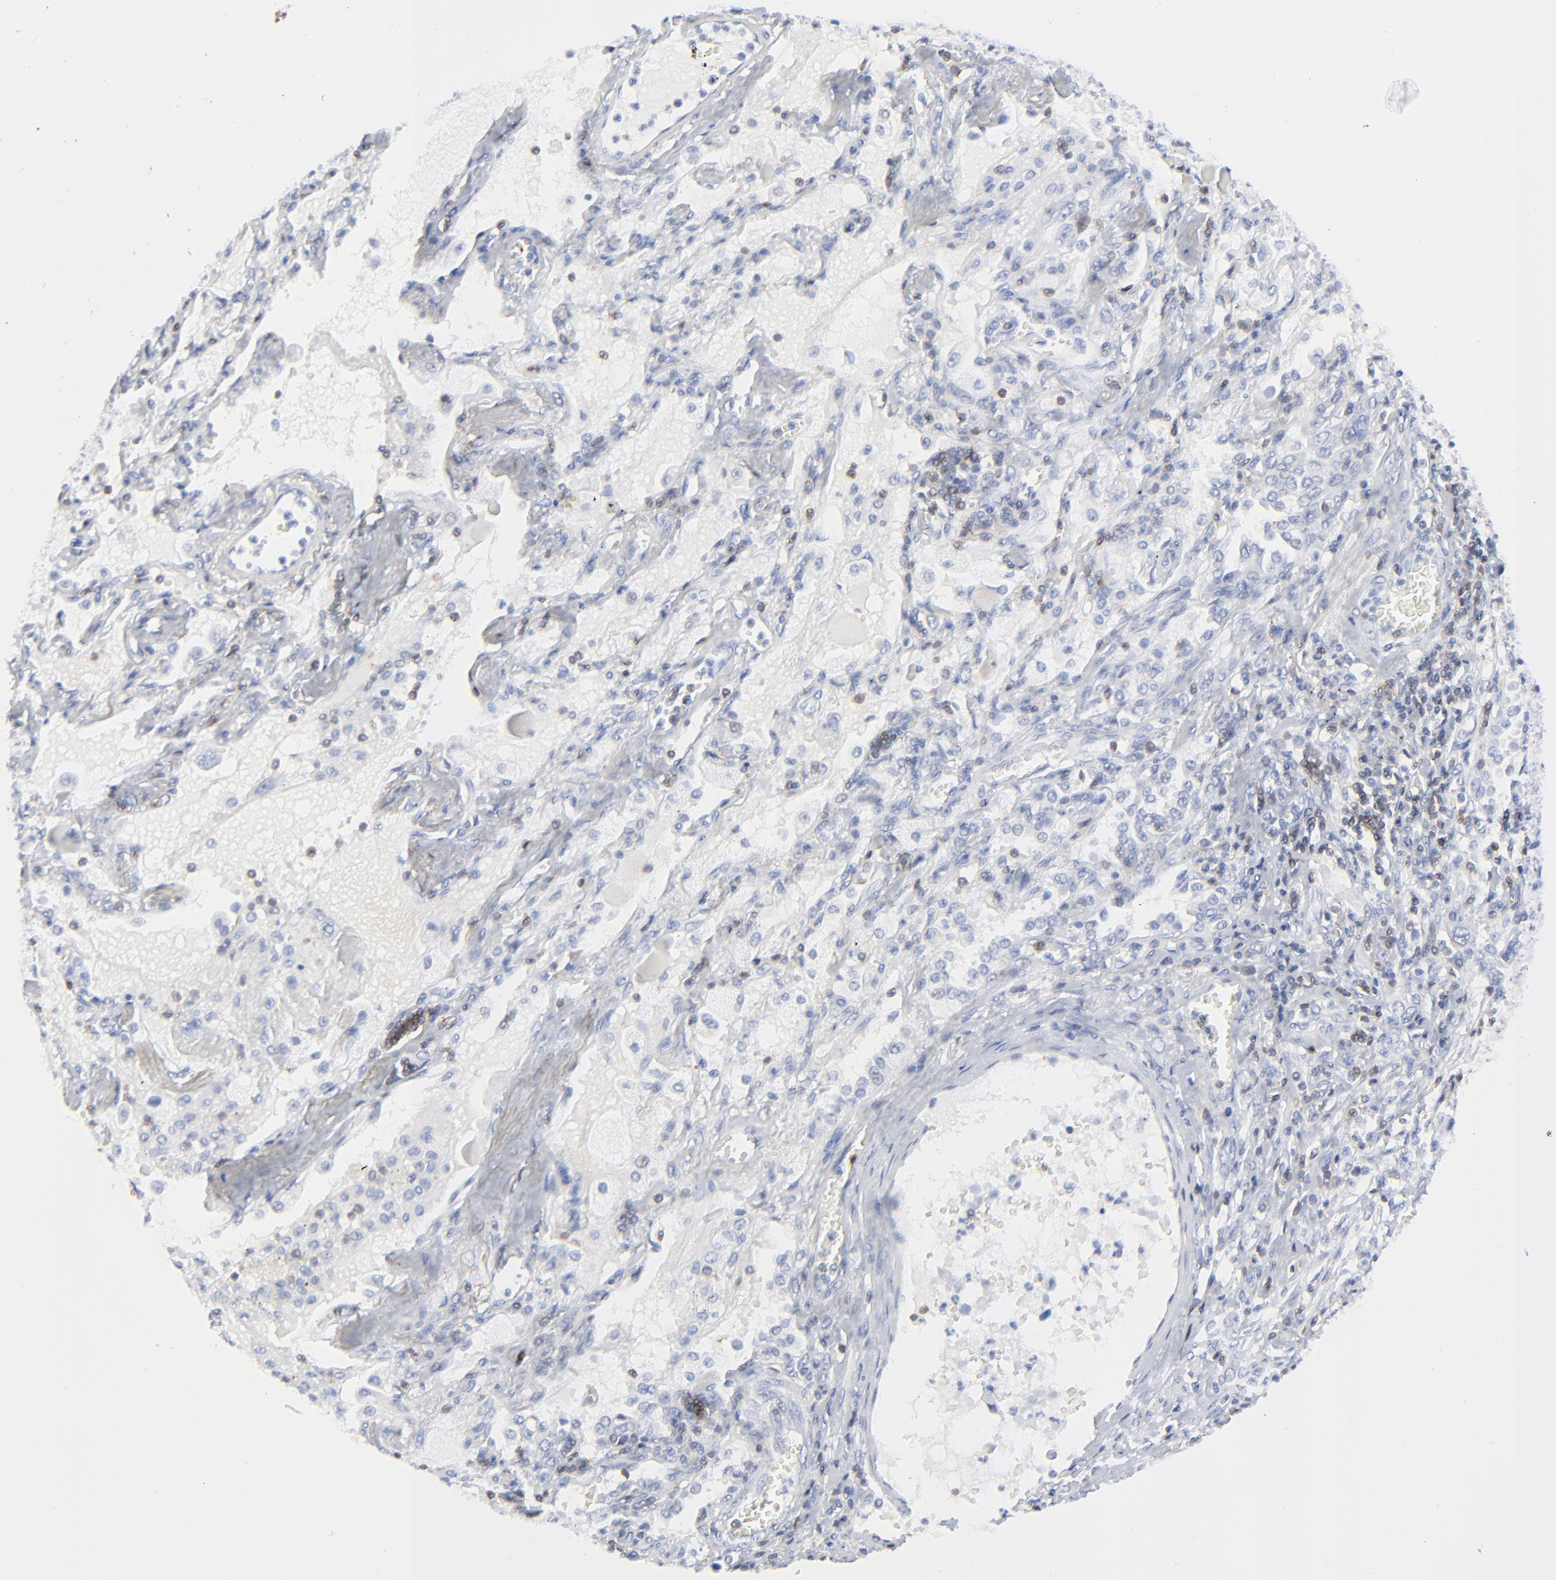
{"staining": {"intensity": "negative", "quantity": "none", "location": "none"}, "tissue": "lung cancer", "cell_type": "Tumor cells", "image_type": "cancer", "snomed": [{"axis": "morphology", "description": "Squamous cell carcinoma, NOS"}, {"axis": "topography", "description": "Lung"}], "caption": "Tumor cells show no significant positivity in lung cancer.", "gene": "LCK", "patient": {"sex": "female", "age": 76}}